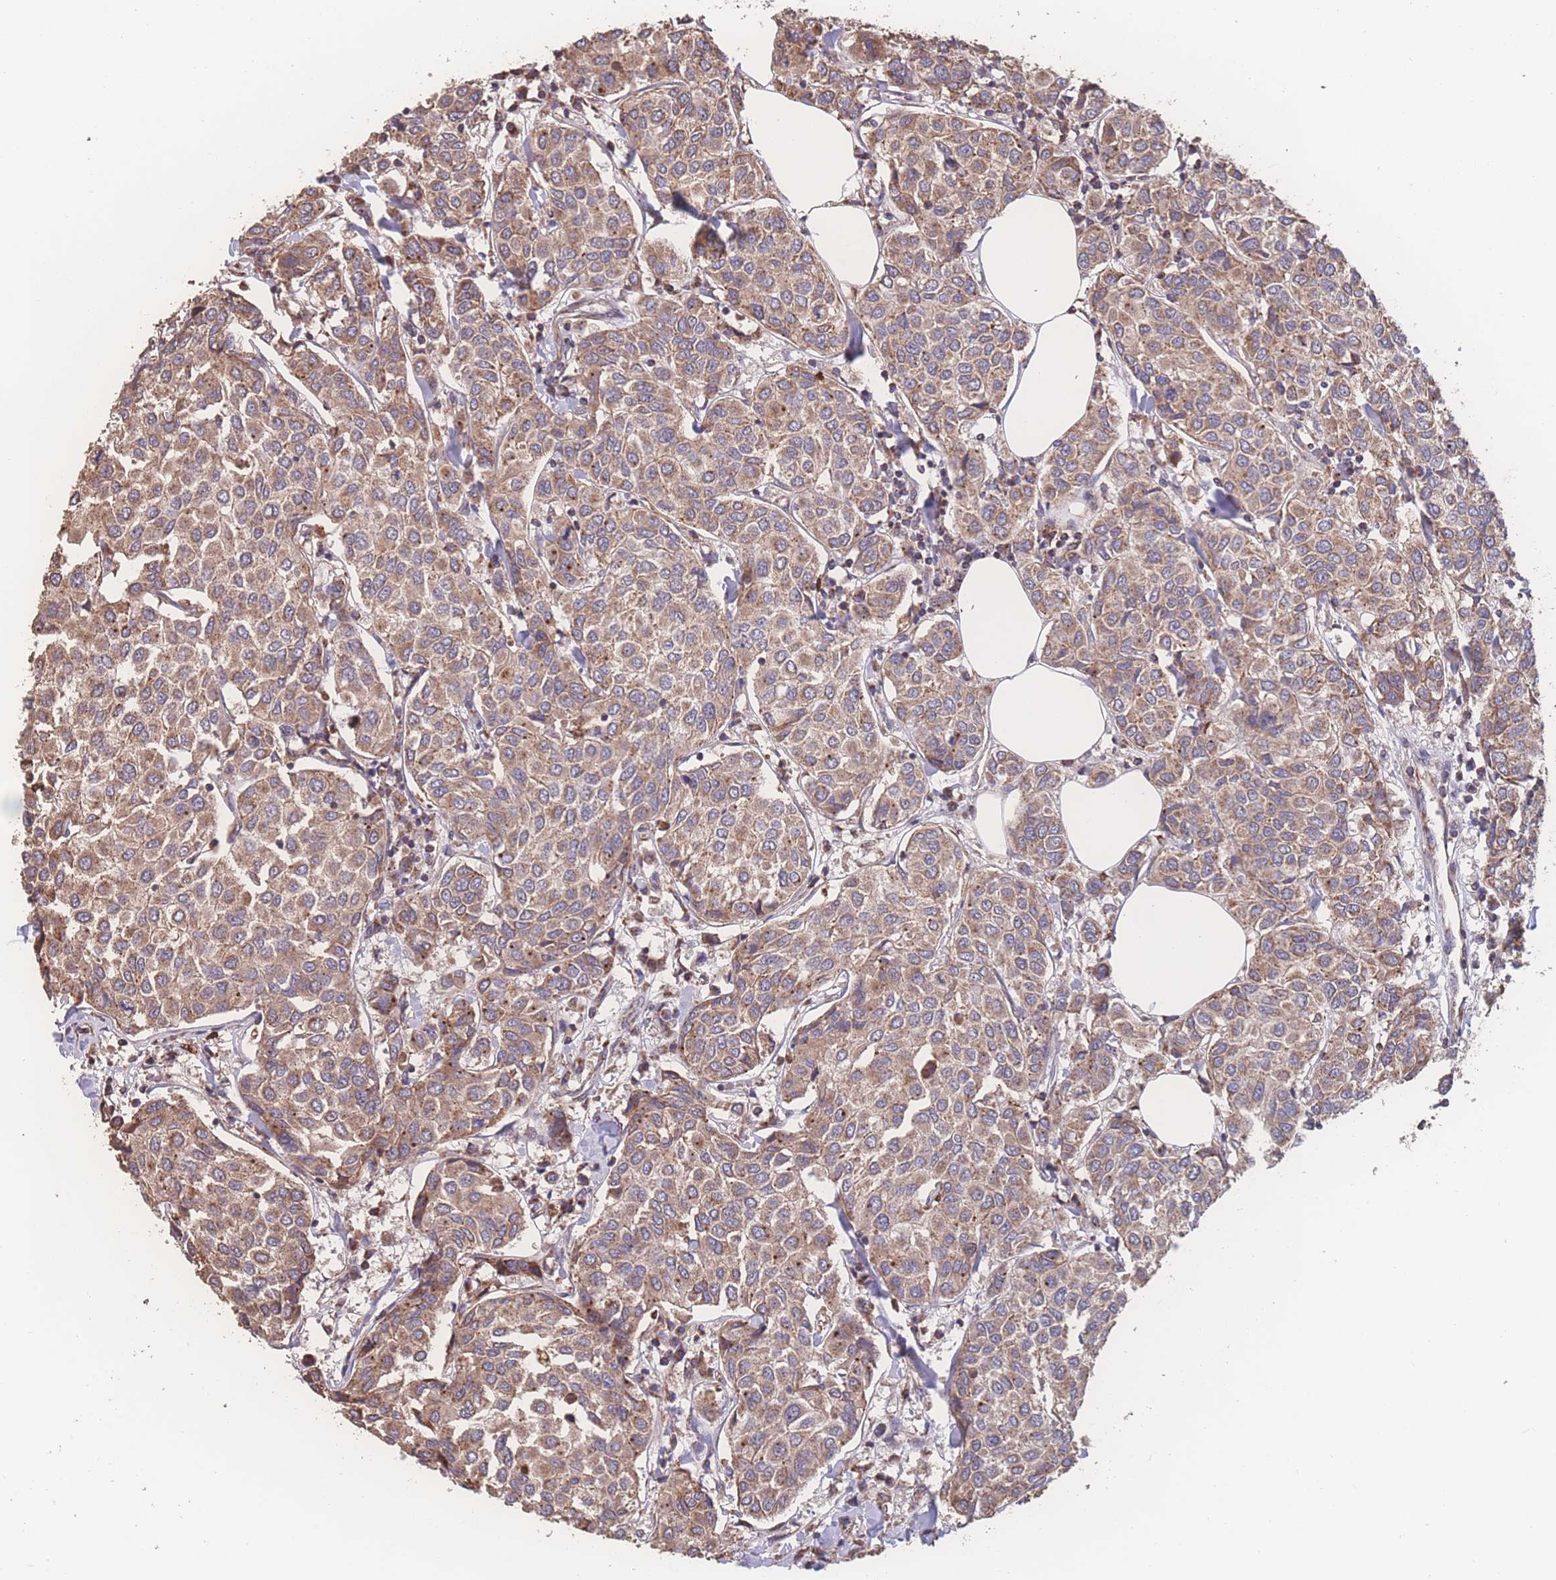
{"staining": {"intensity": "moderate", "quantity": ">75%", "location": "cytoplasmic/membranous"}, "tissue": "breast cancer", "cell_type": "Tumor cells", "image_type": "cancer", "snomed": [{"axis": "morphology", "description": "Duct carcinoma"}, {"axis": "topography", "description": "Breast"}], "caption": "Immunohistochemistry staining of breast invasive ductal carcinoma, which shows medium levels of moderate cytoplasmic/membranous expression in about >75% of tumor cells indicating moderate cytoplasmic/membranous protein positivity. The staining was performed using DAB (3,3'-diaminobenzidine) (brown) for protein detection and nuclei were counterstained in hematoxylin (blue).", "gene": "SGSM3", "patient": {"sex": "female", "age": 55}}